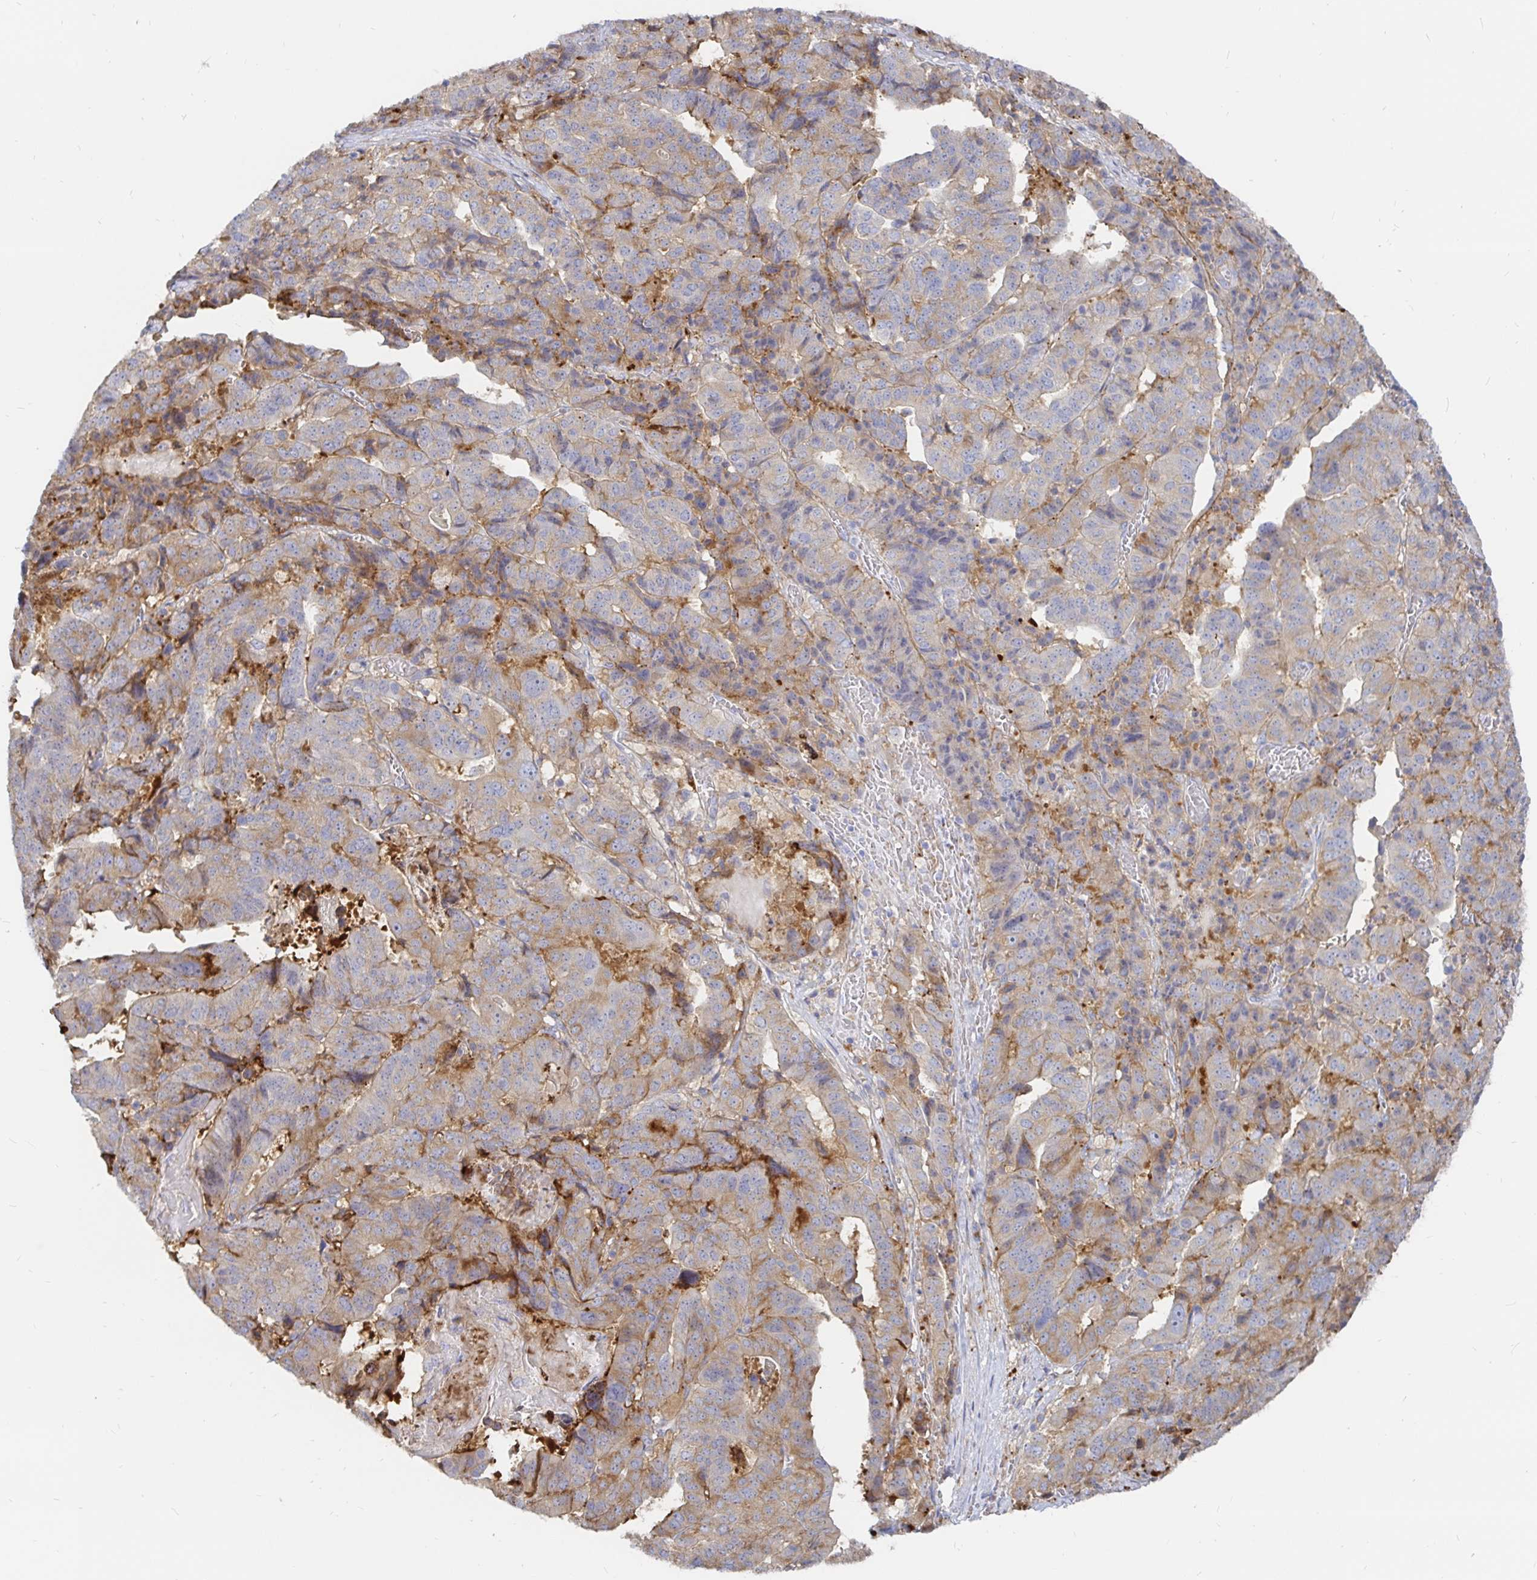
{"staining": {"intensity": "weak", "quantity": ">75%", "location": "cytoplasmic/membranous"}, "tissue": "stomach cancer", "cell_type": "Tumor cells", "image_type": "cancer", "snomed": [{"axis": "morphology", "description": "Adenocarcinoma, NOS"}, {"axis": "topography", "description": "Stomach"}], "caption": "Brown immunohistochemical staining in adenocarcinoma (stomach) exhibits weak cytoplasmic/membranous staining in about >75% of tumor cells.", "gene": "KCTD19", "patient": {"sex": "male", "age": 48}}